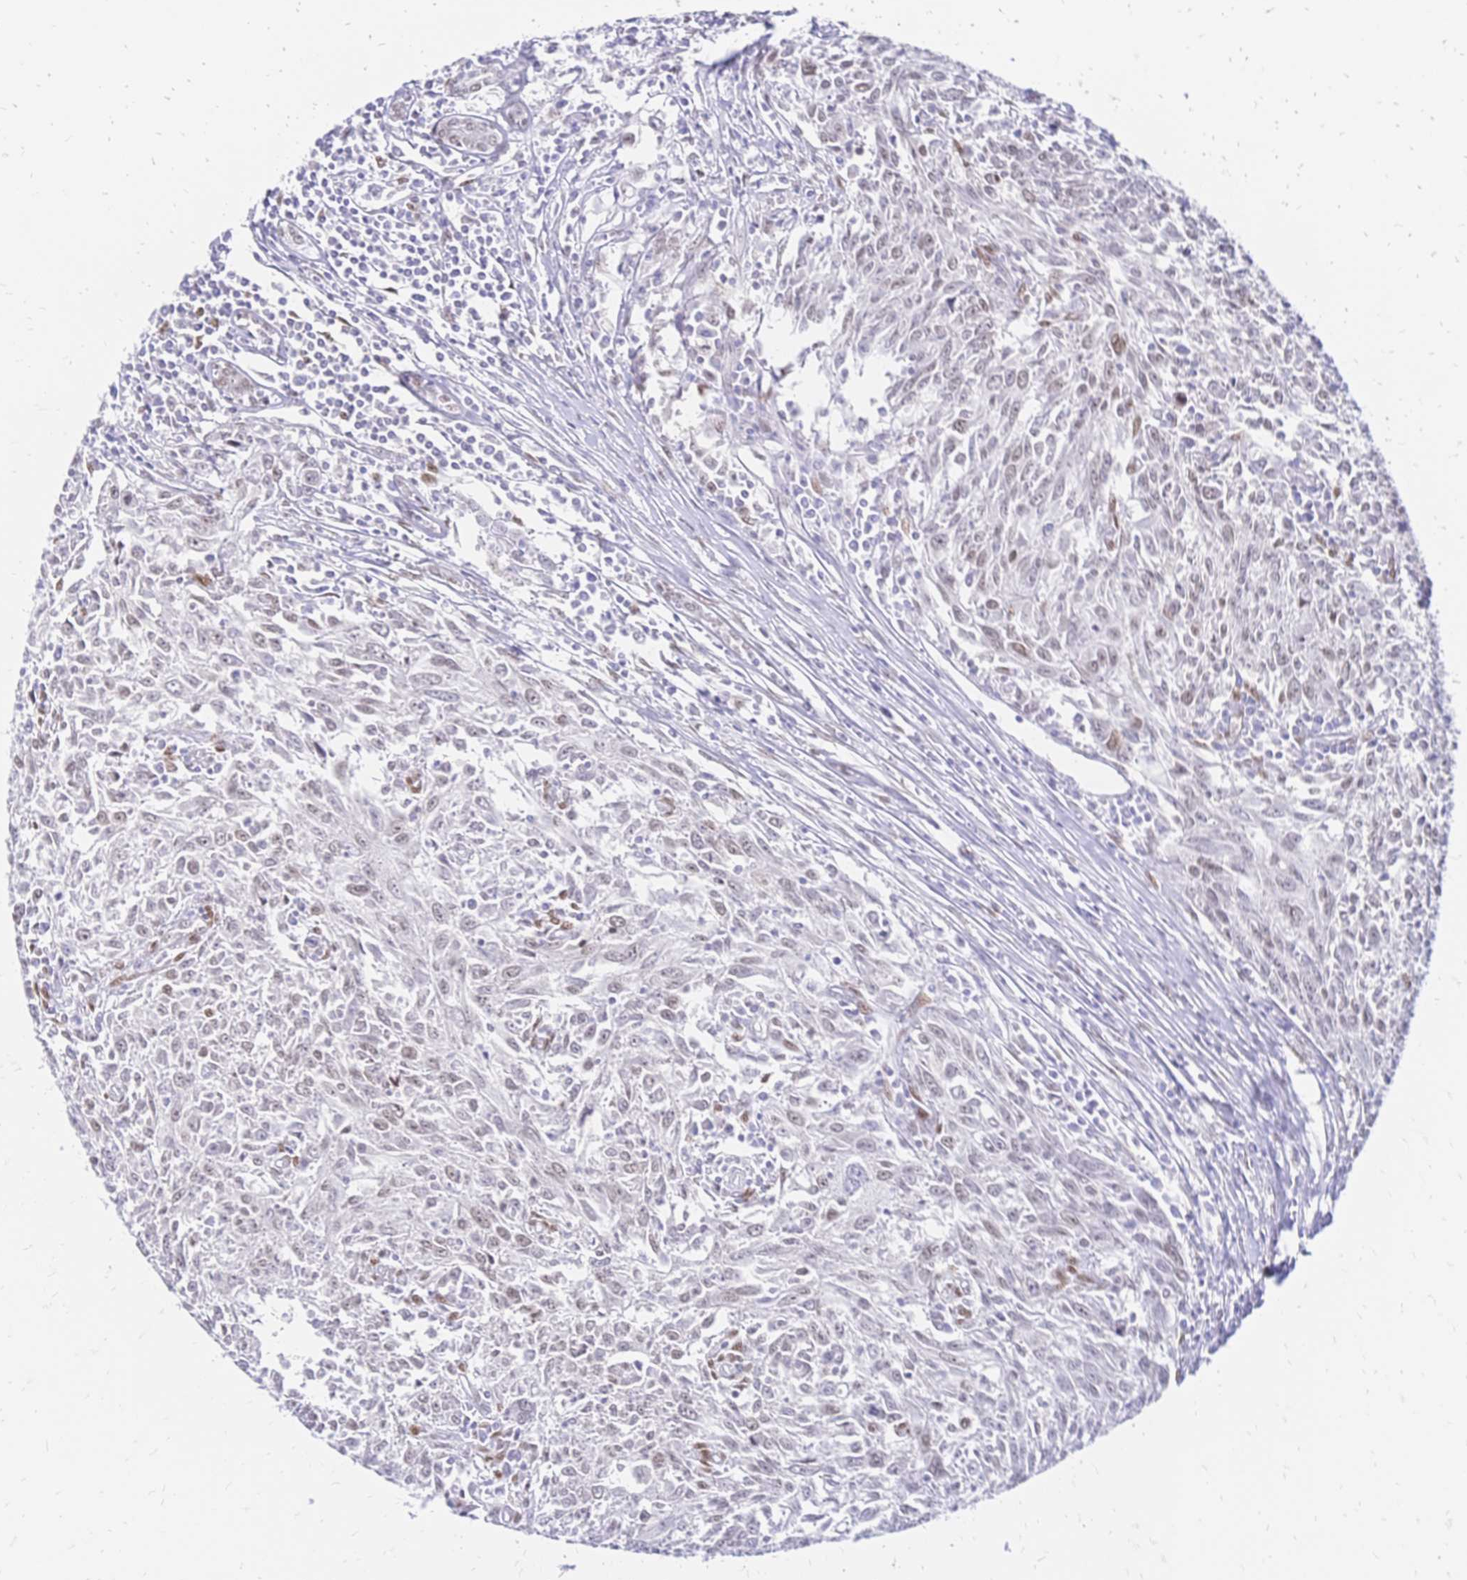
{"staining": {"intensity": "moderate", "quantity": "<25%", "location": "nuclear"}, "tissue": "breast cancer", "cell_type": "Tumor cells", "image_type": "cancer", "snomed": [{"axis": "morphology", "description": "Duct carcinoma"}, {"axis": "topography", "description": "Breast"}], "caption": "The micrograph exhibits staining of intraductal carcinoma (breast), revealing moderate nuclear protein positivity (brown color) within tumor cells.", "gene": "NFIC", "patient": {"sex": "female", "age": 50}}